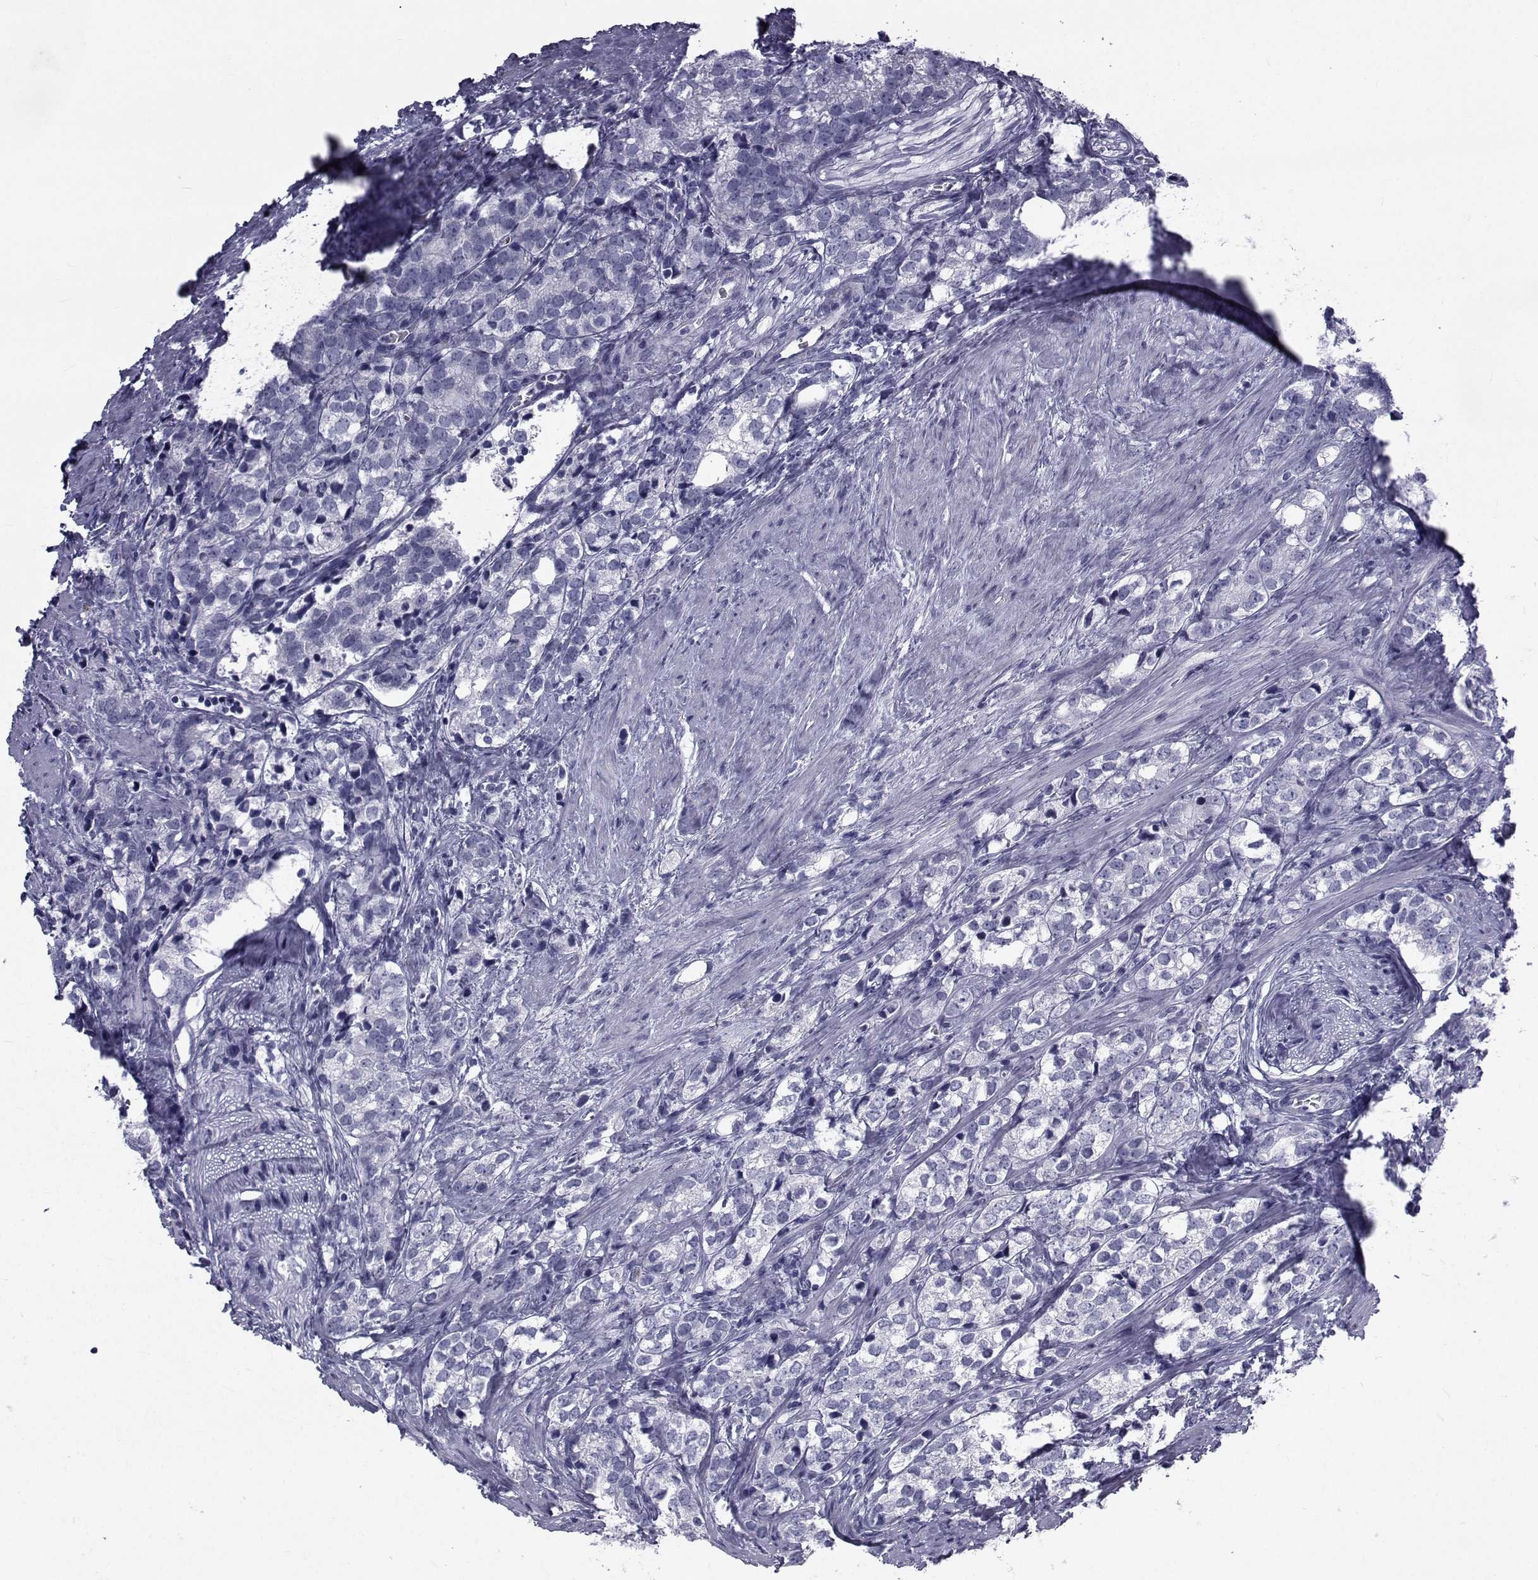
{"staining": {"intensity": "negative", "quantity": "none", "location": "none"}, "tissue": "prostate cancer", "cell_type": "Tumor cells", "image_type": "cancer", "snomed": [{"axis": "morphology", "description": "Adenocarcinoma, NOS"}, {"axis": "topography", "description": "Prostate and seminal vesicle, NOS"}], "caption": "The IHC photomicrograph has no significant positivity in tumor cells of adenocarcinoma (prostate) tissue. The staining was performed using DAB to visualize the protein expression in brown, while the nuclei were stained in blue with hematoxylin (Magnification: 20x).", "gene": "FDXR", "patient": {"sex": "male", "age": 63}}